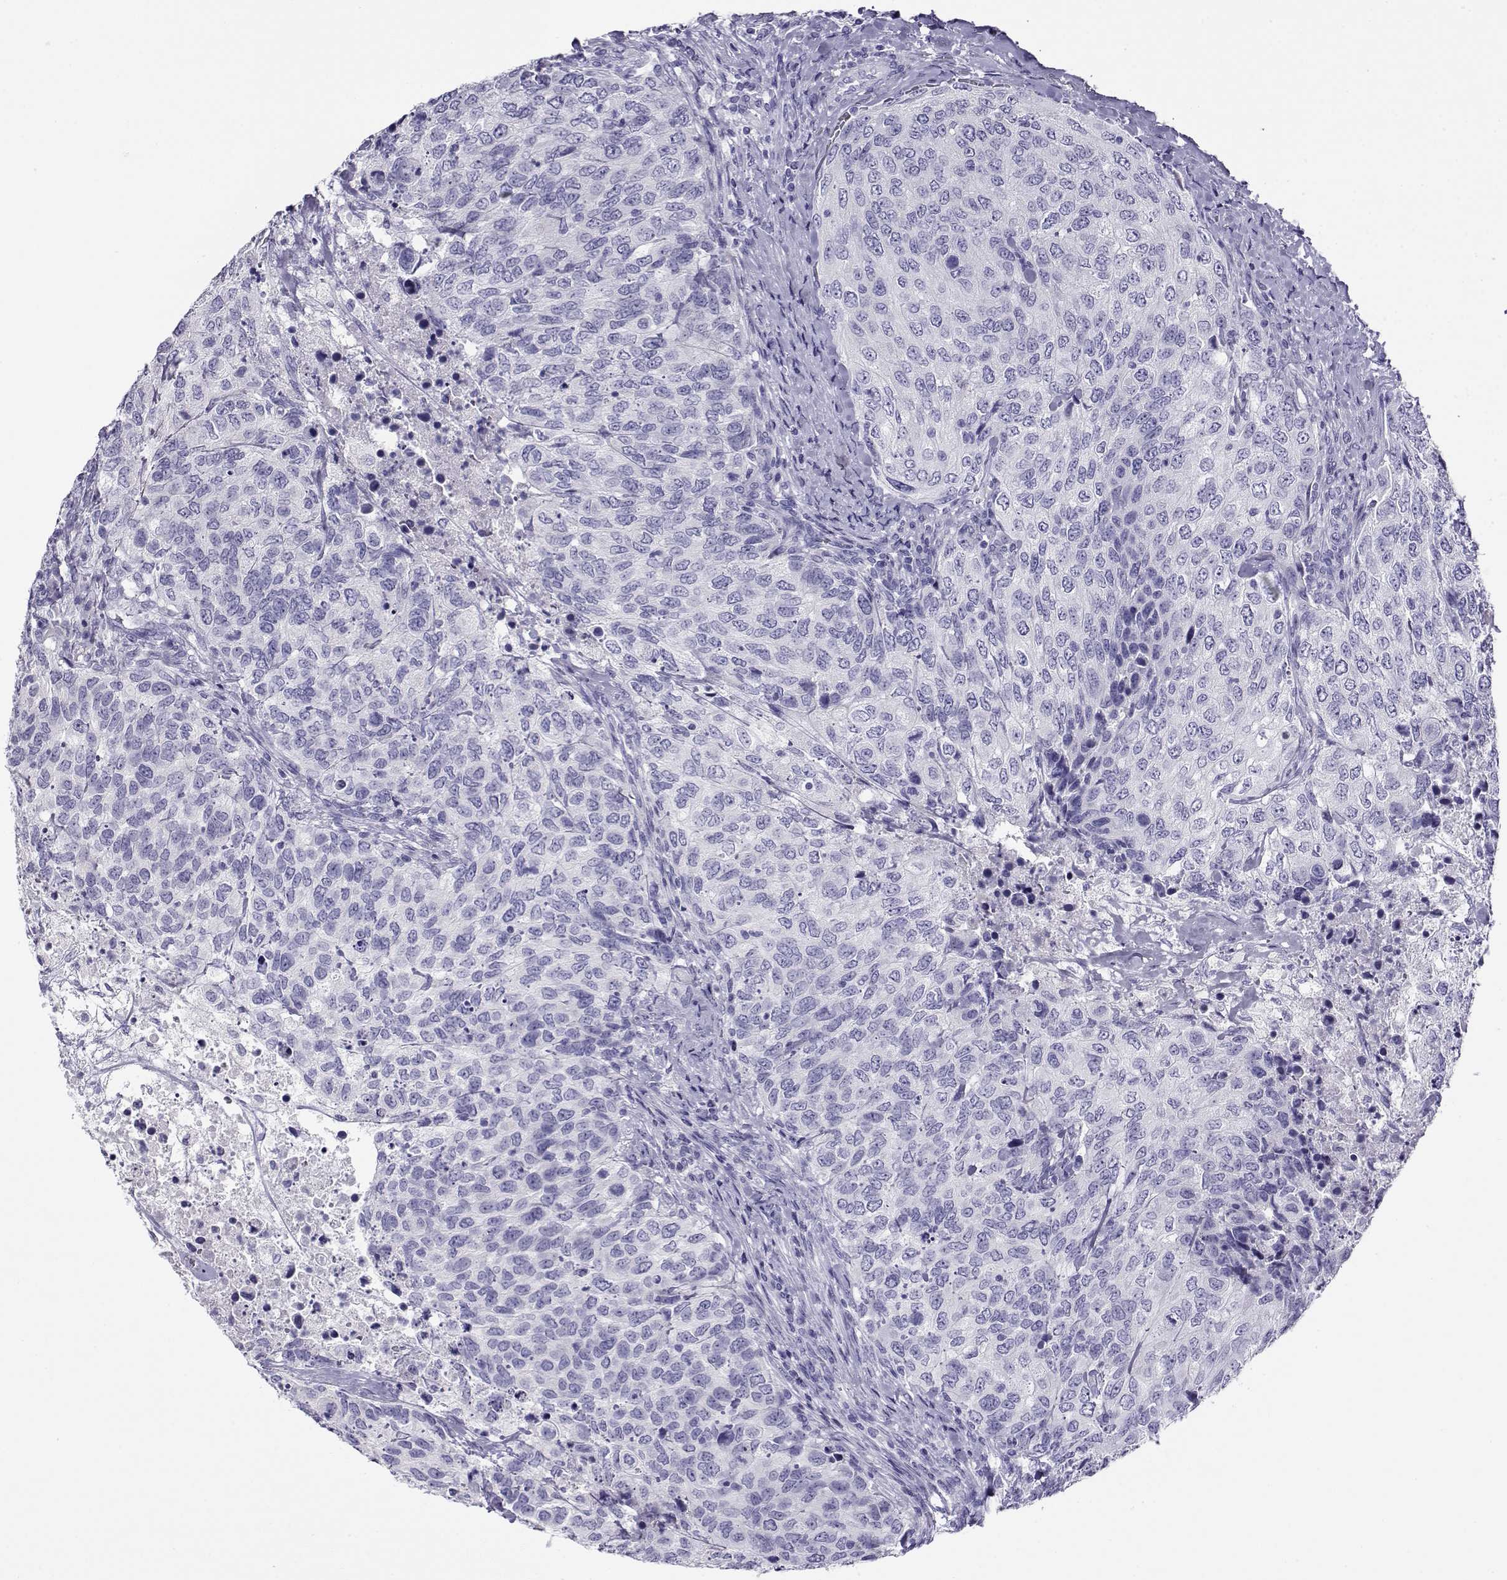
{"staining": {"intensity": "negative", "quantity": "none", "location": "none"}, "tissue": "urothelial cancer", "cell_type": "Tumor cells", "image_type": "cancer", "snomed": [{"axis": "morphology", "description": "Urothelial carcinoma, High grade"}, {"axis": "topography", "description": "Urinary bladder"}], "caption": "Urothelial carcinoma (high-grade) was stained to show a protein in brown. There is no significant positivity in tumor cells.", "gene": "CABS1", "patient": {"sex": "female", "age": 78}}